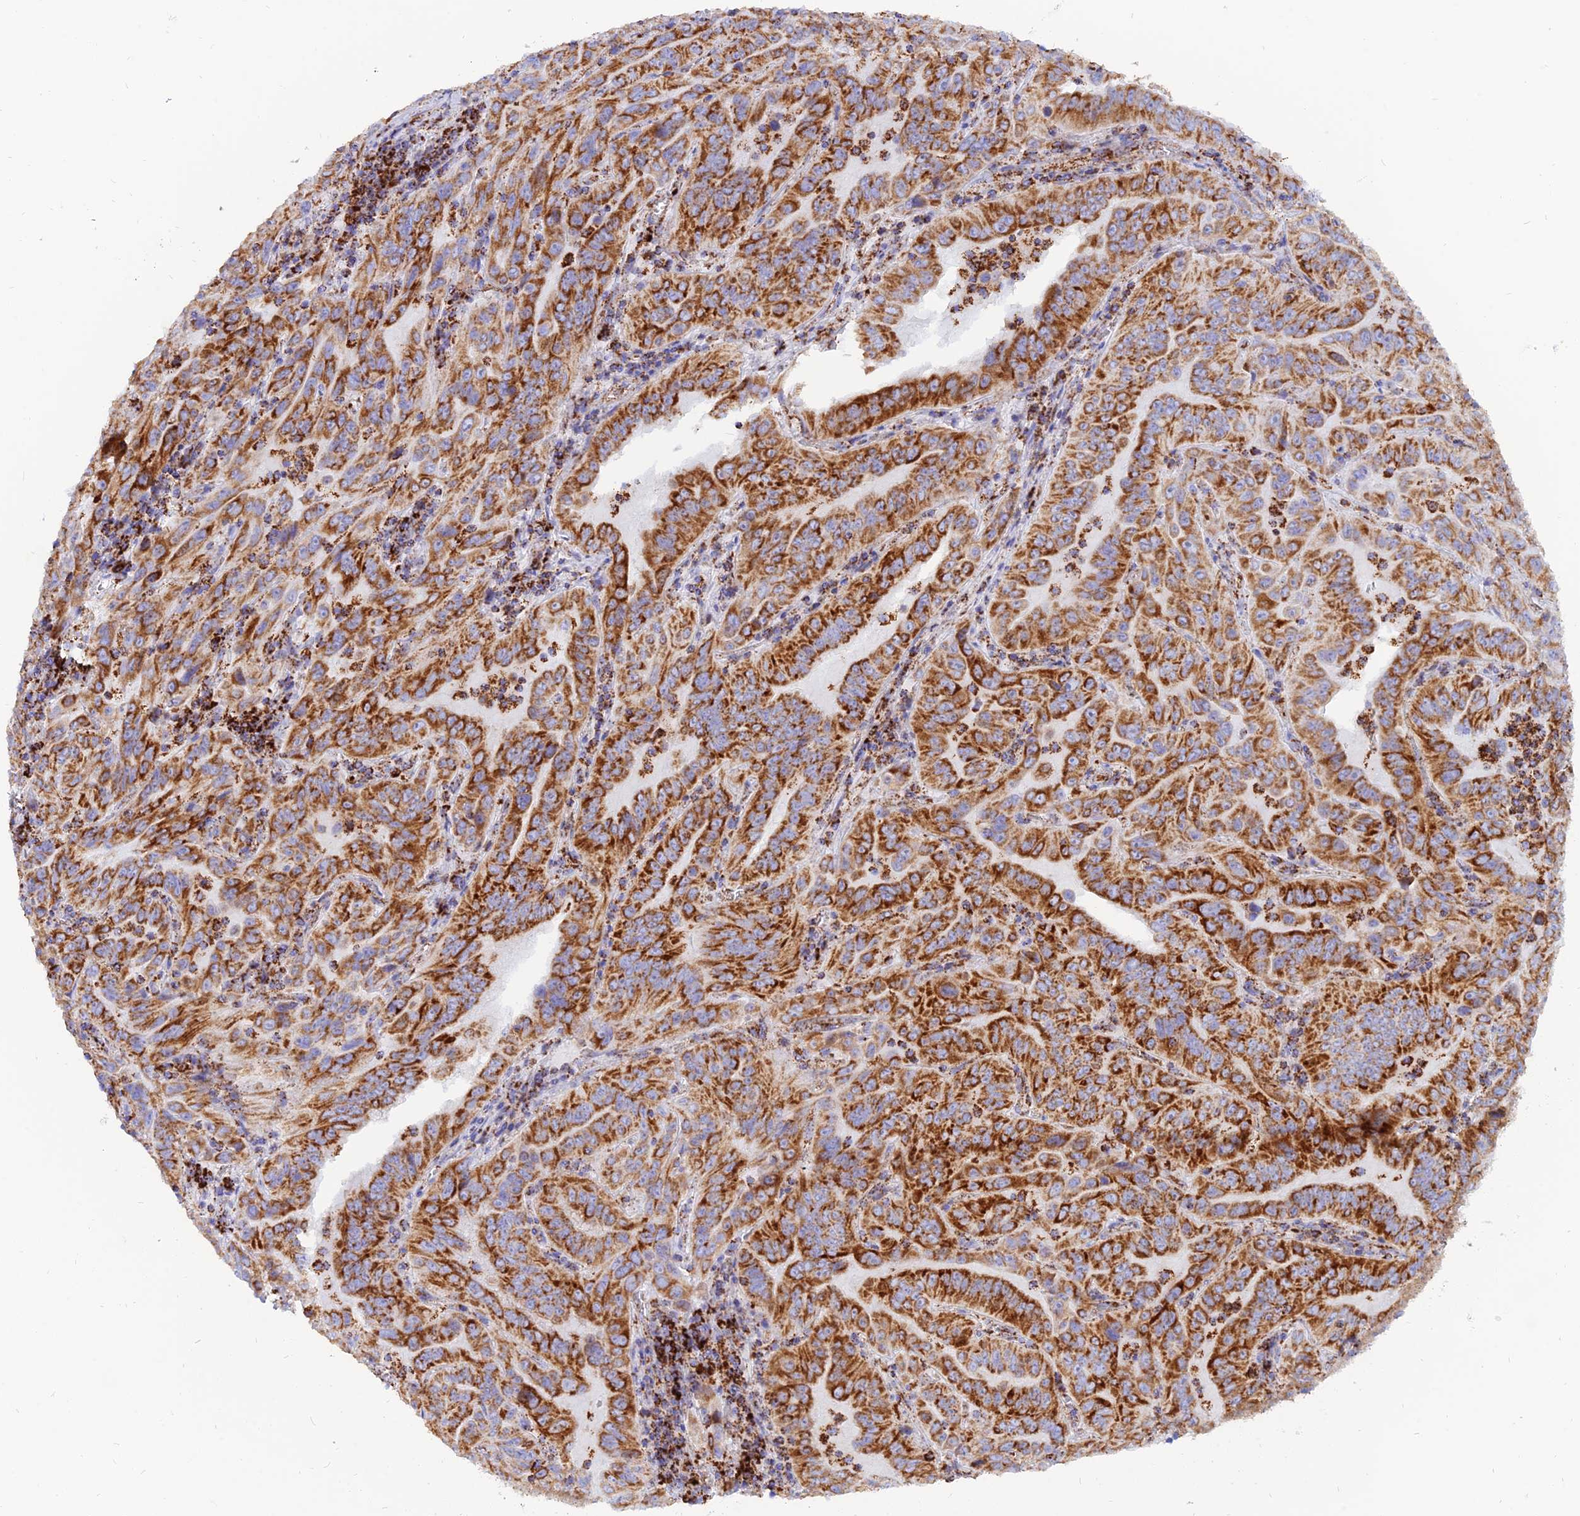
{"staining": {"intensity": "strong", "quantity": ">75%", "location": "cytoplasmic/membranous"}, "tissue": "pancreatic cancer", "cell_type": "Tumor cells", "image_type": "cancer", "snomed": [{"axis": "morphology", "description": "Adenocarcinoma, NOS"}, {"axis": "topography", "description": "Pancreas"}], "caption": "Immunohistochemical staining of human pancreatic adenocarcinoma exhibits high levels of strong cytoplasmic/membranous protein expression in about >75% of tumor cells. (Brightfield microscopy of DAB IHC at high magnification).", "gene": "NDUFB6", "patient": {"sex": "male", "age": 63}}